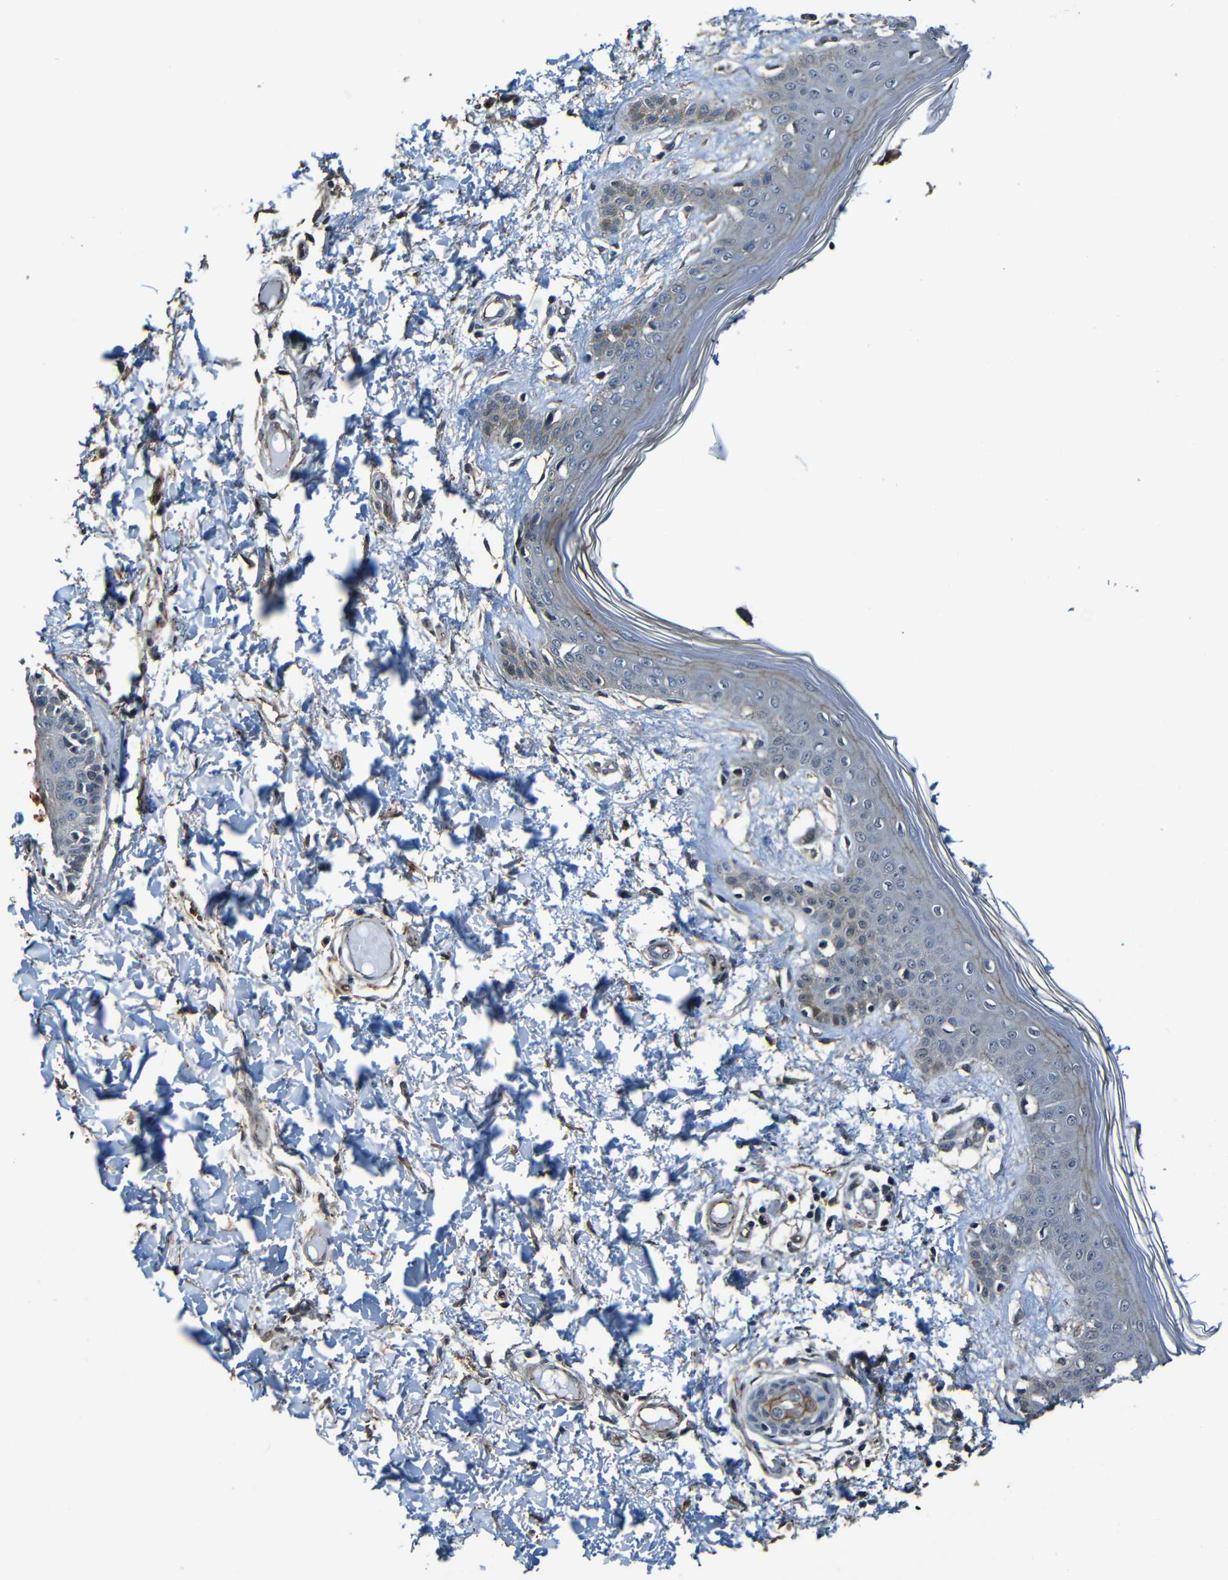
{"staining": {"intensity": "moderate", "quantity": ">75%", "location": "cytoplasmic/membranous"}, "tissue": "skin", "cell_type": "Fibroblasts", "image_type": "normal", "snomed": [{"axis": "morphology", "description": "Normal tissue, NOS"}, {"axis": "topography", "description": "Skin"}], "caption": "Immunohistochemistry of benign human skin displays medium levels of moderate cytoplasmic/membranous positivity in about >75% of fibroblasts. (Stains: DAB in brown, nuclei in blue, Microscopy: brightfield microscopy at high magnification).", "gene": "LGR5", "patient": {"sex": "male", "age": 53}}